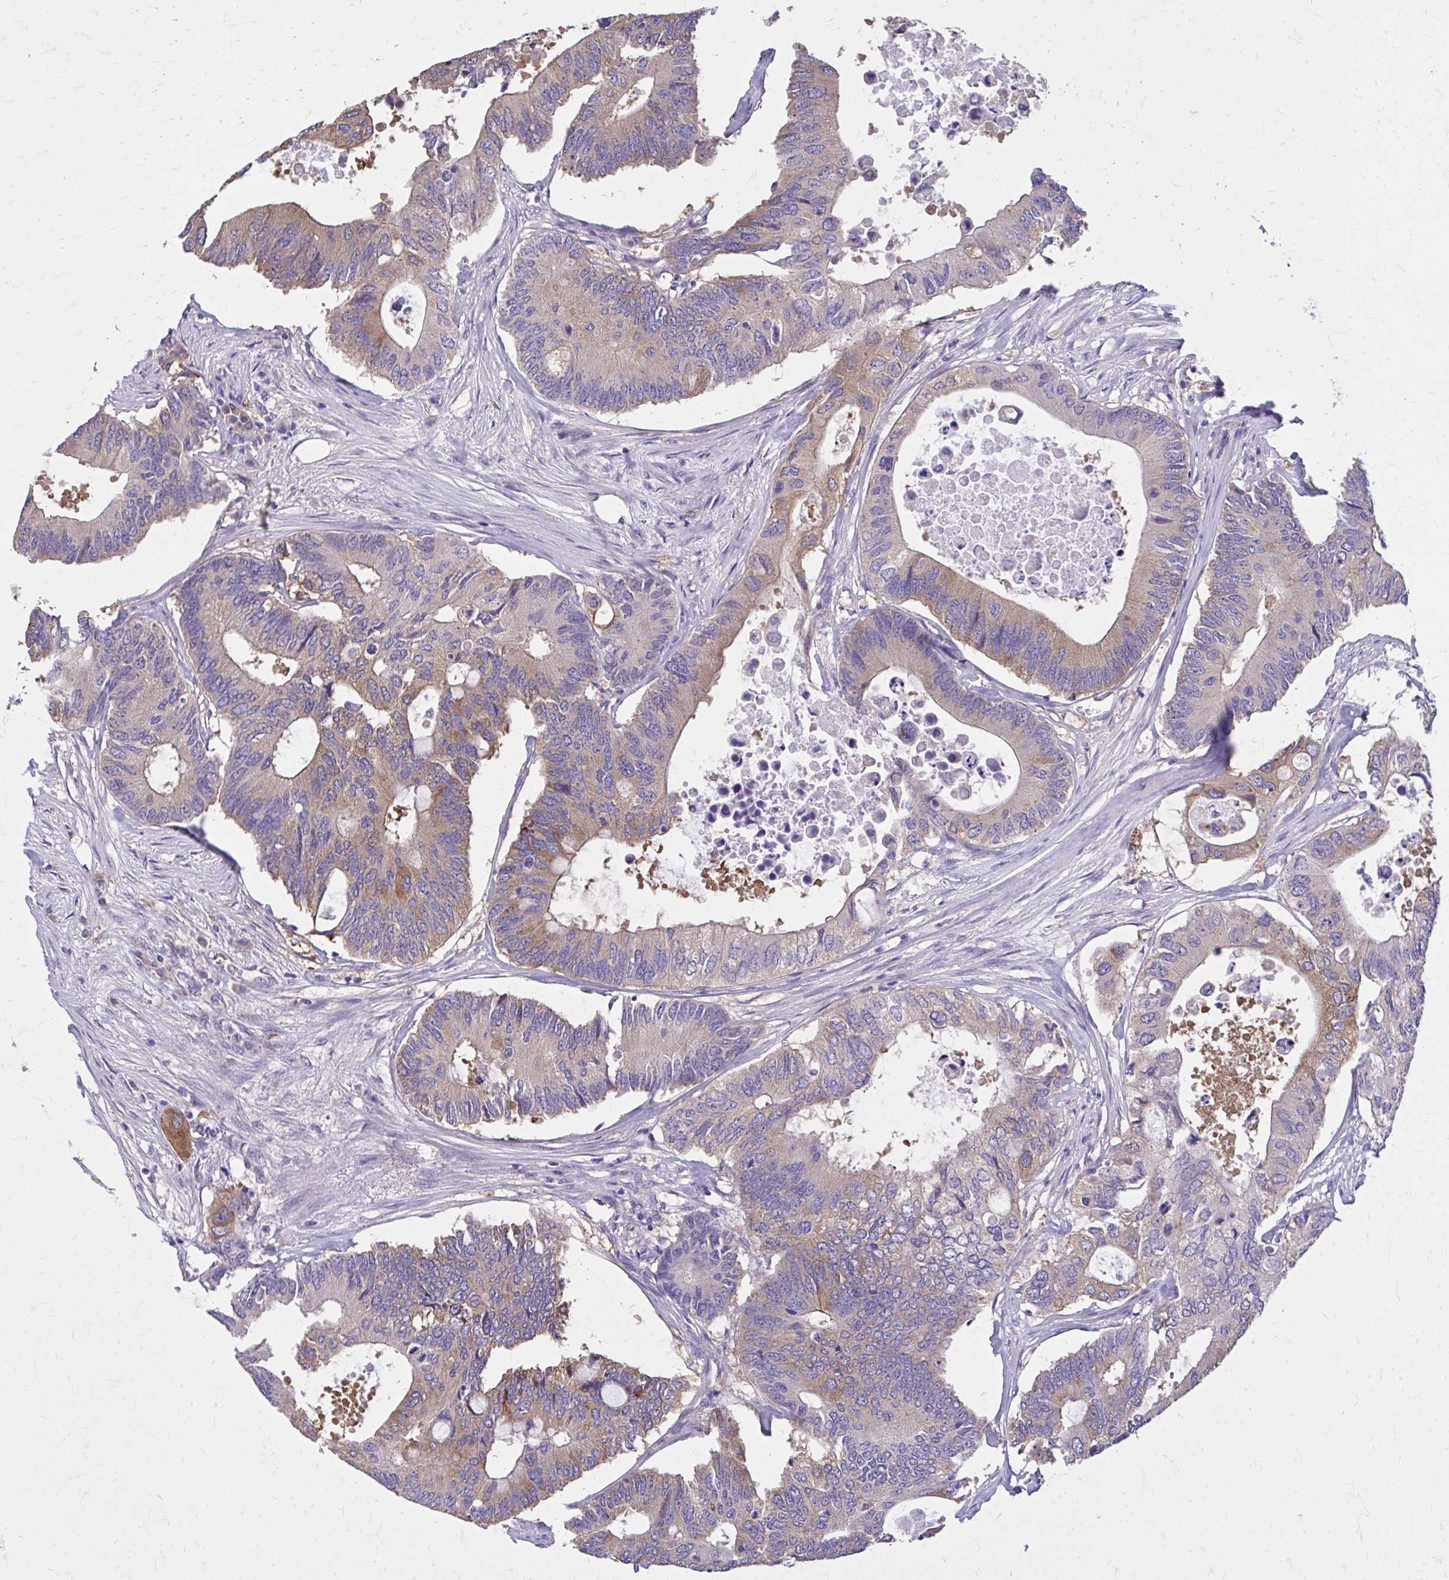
{"staining": {"intensity": "weak", "quantity": "25%-75%", "location": "cytoplasmic/membranous"}, "tissue": "colorectal cancer", "cell_type": "Tumor cells", "image_type": "cancer", "snomed": [{"axis": "morphology", "description": "Adenocarcinoma, NOS"}, {"axis": "topography", "description": "Colon"}], "caption": "IHC staining of colorectal cancer (adenocarcinoma), which demonstrates low levels of weak cytoplasmic/membranous staining in approximately 25%-75% of tumor cells indicating weak cytoplasmic/membranous protein positivity. The staining was performed using DAB (brown) for protein detection and nuclei were counterstained in hematoxylin (blue).", "gene": "EPB41L1", "patient": {"sex": "male", "age": 71}}